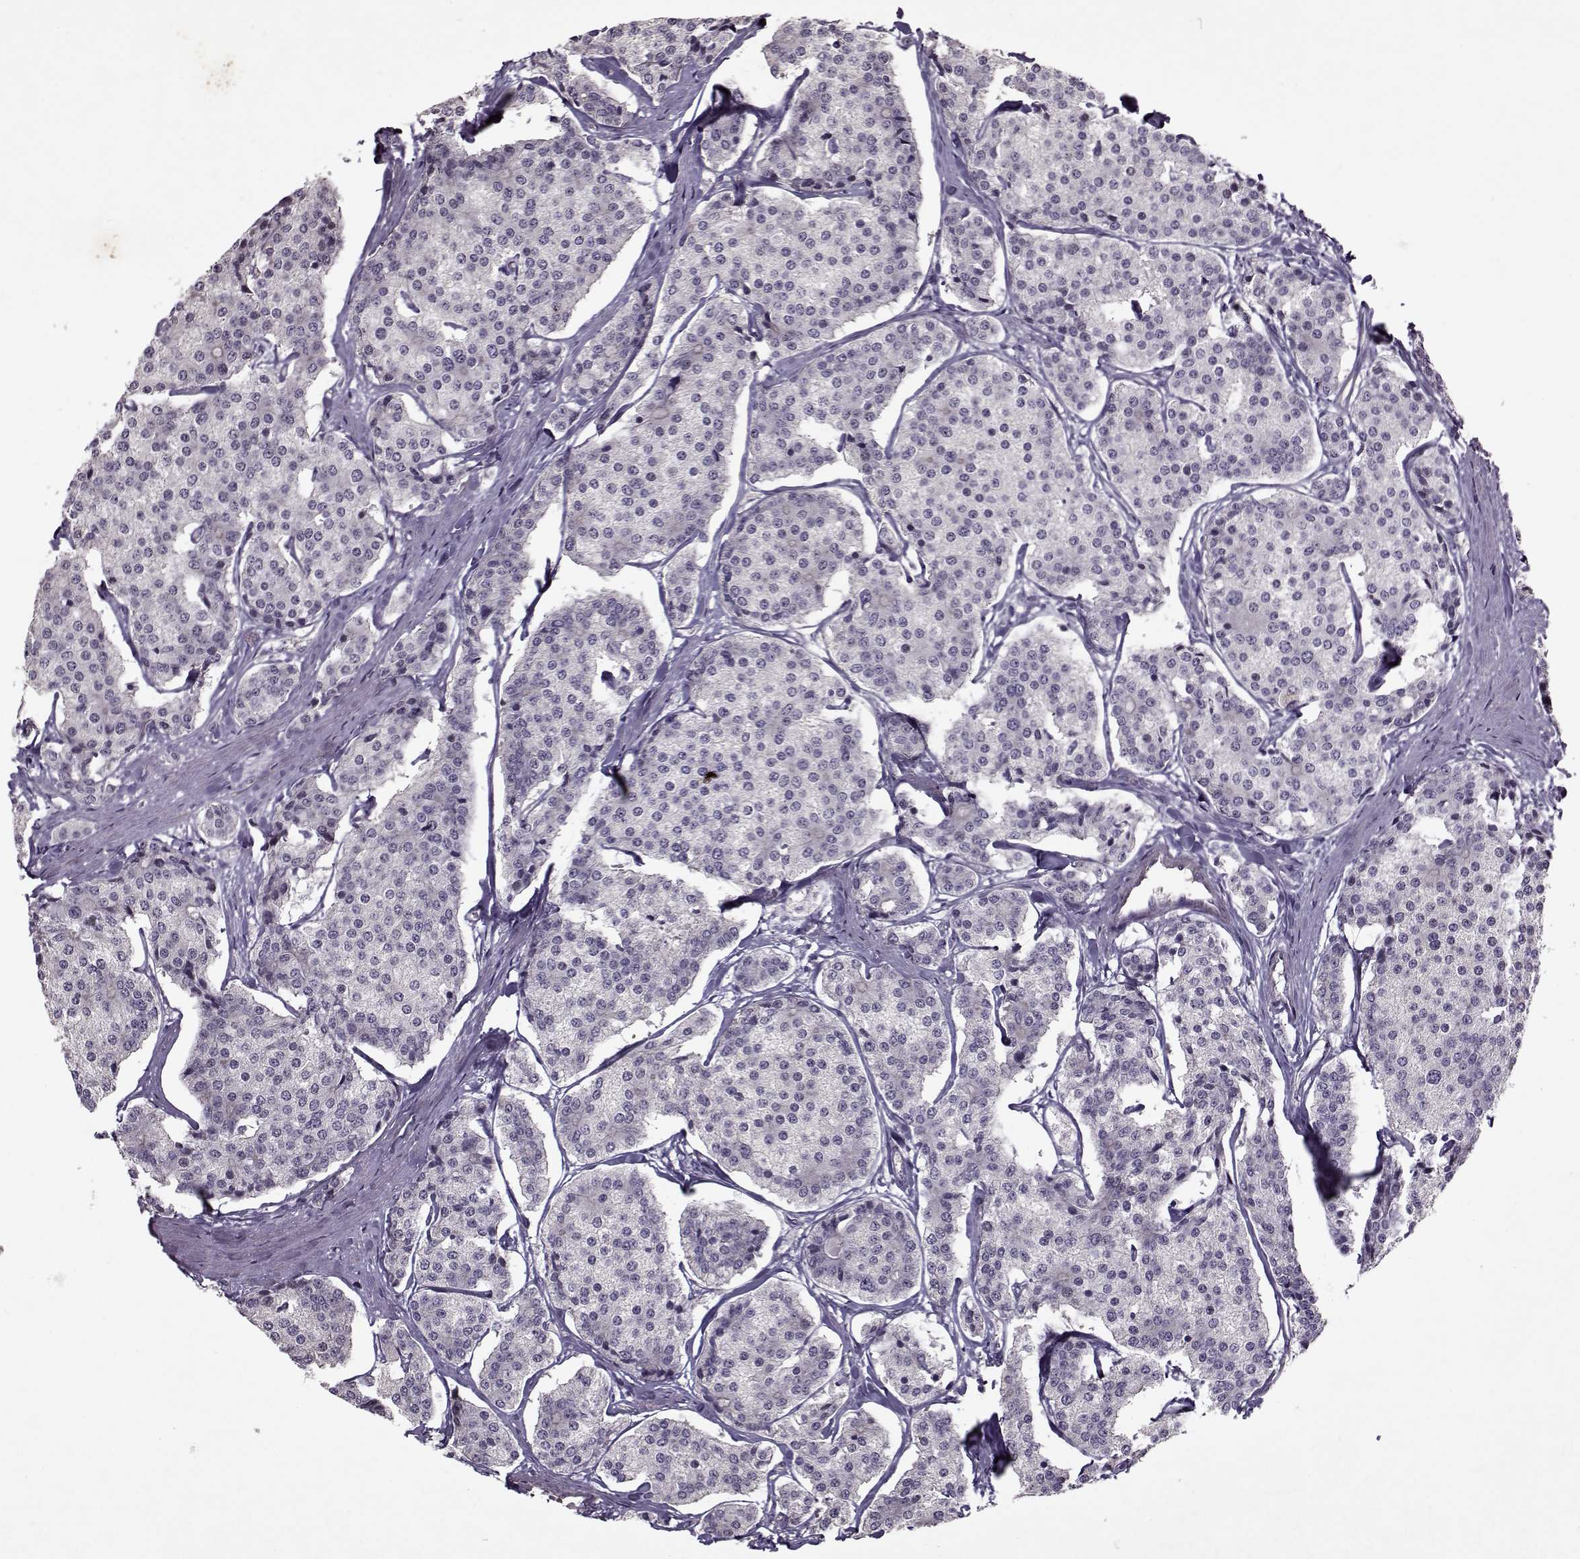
{"staining": {"intensity": "negative", "quantity": "none", "location": "none"}, "tissue": "carcinoid", "cell_type": "Tumor cells", "image_type": "cancer", "snomed": [{"axis": "morphology", "description": "Carcinoid, malignant, NOS"}, {"axis": "topography", "description": "Small intestine"}], "caption": "Immunohistochemical staining of human carcinoid exhibits no significant positivity in tumor cells.", "gene": "KRT9", "patient": {"sex": "female", "age": 65}}